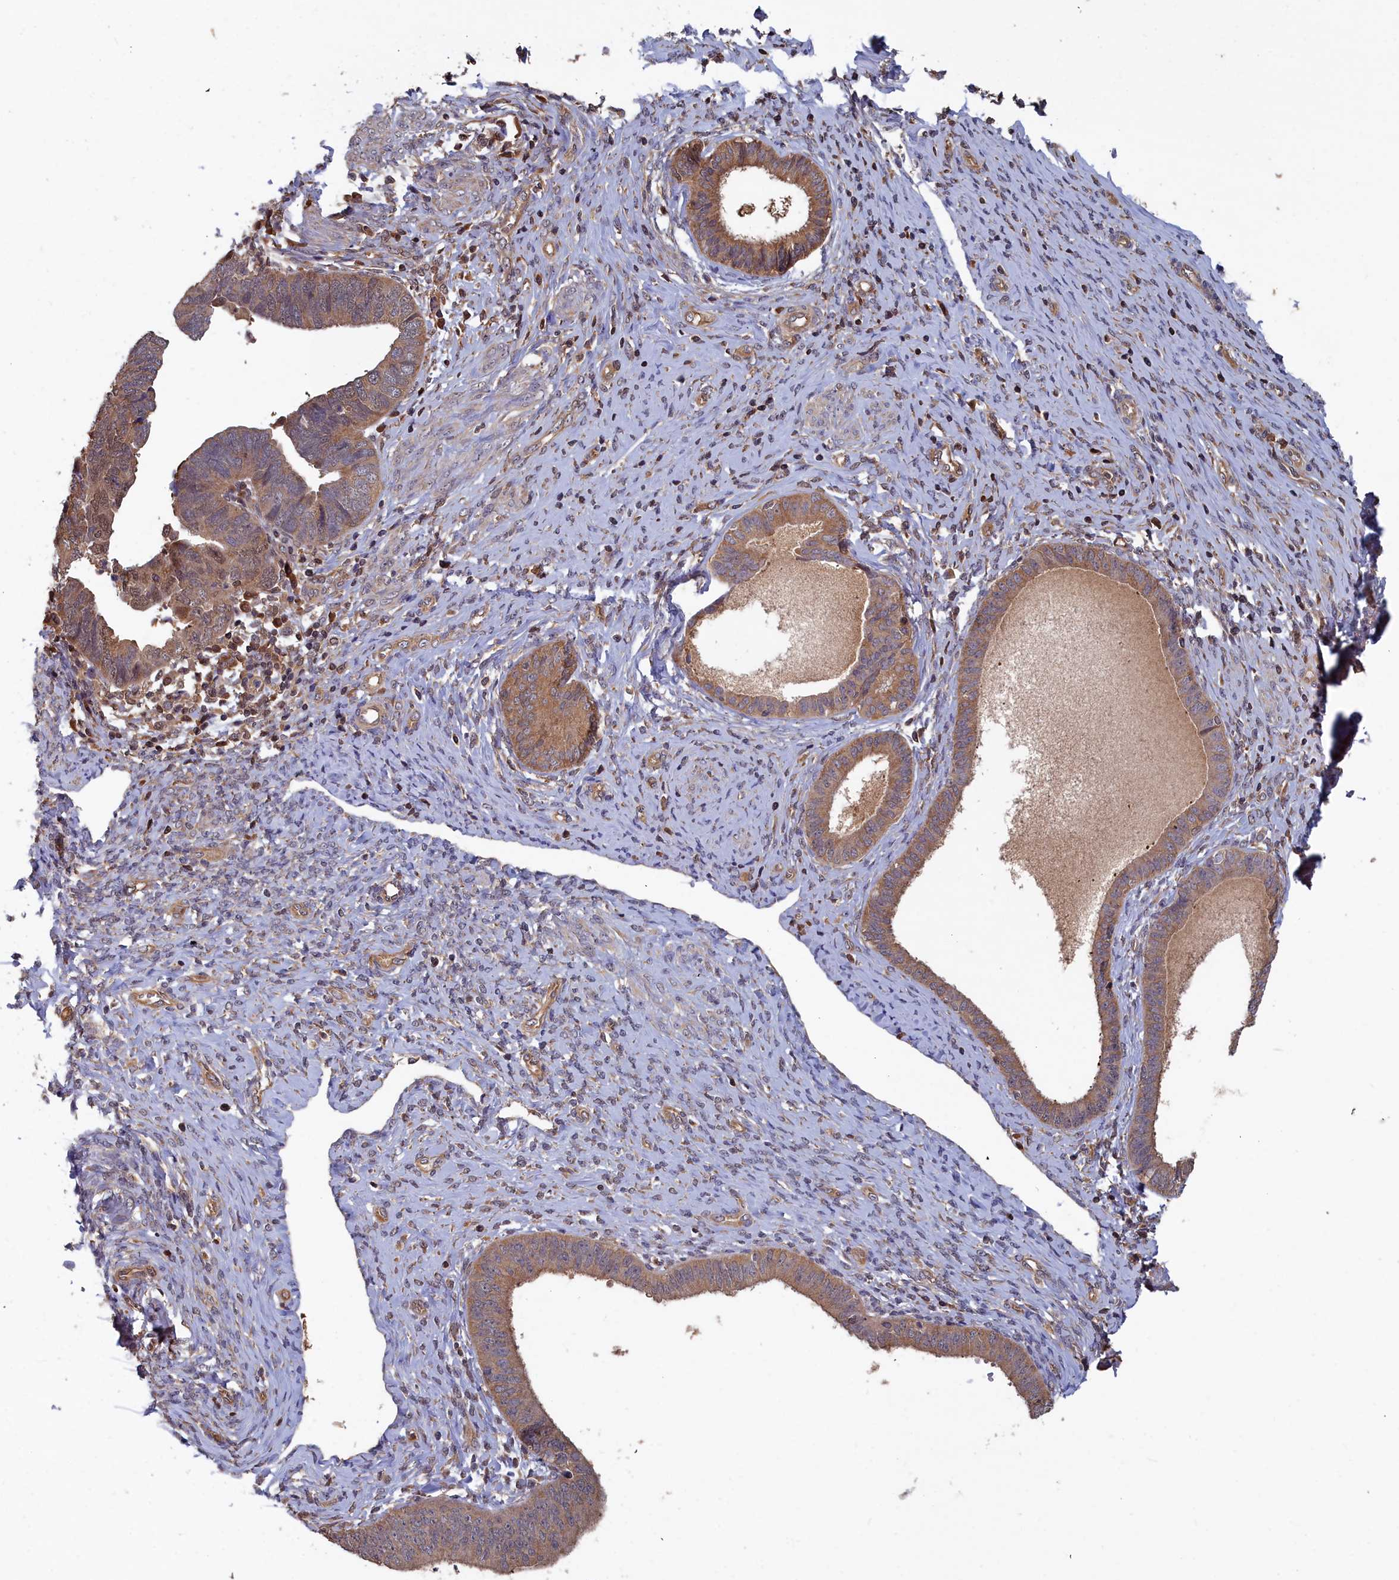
{"staining": {"intensity": "moderate", "quantity": ">75%", "location": "cytoplasmic/membranous"}, "tissue": "endometrial cancer", "cell_type": "Tumor cells", "image_type": "cancer", "snomed": [{"axis": "morphology", "description": "Adenocarcinoma, NOS"}, {"axis": "topography", "description": "Endometrium"}], "caption": "This is a histology image of immunohistochemistry (IHC) staining of endometrial adenocarcinoma, which shows moderate expression in the cytoplasmic/membranous of tumor cells.", "gene": "GFRA2", "patient": {"sex": "female", "age": 79}}